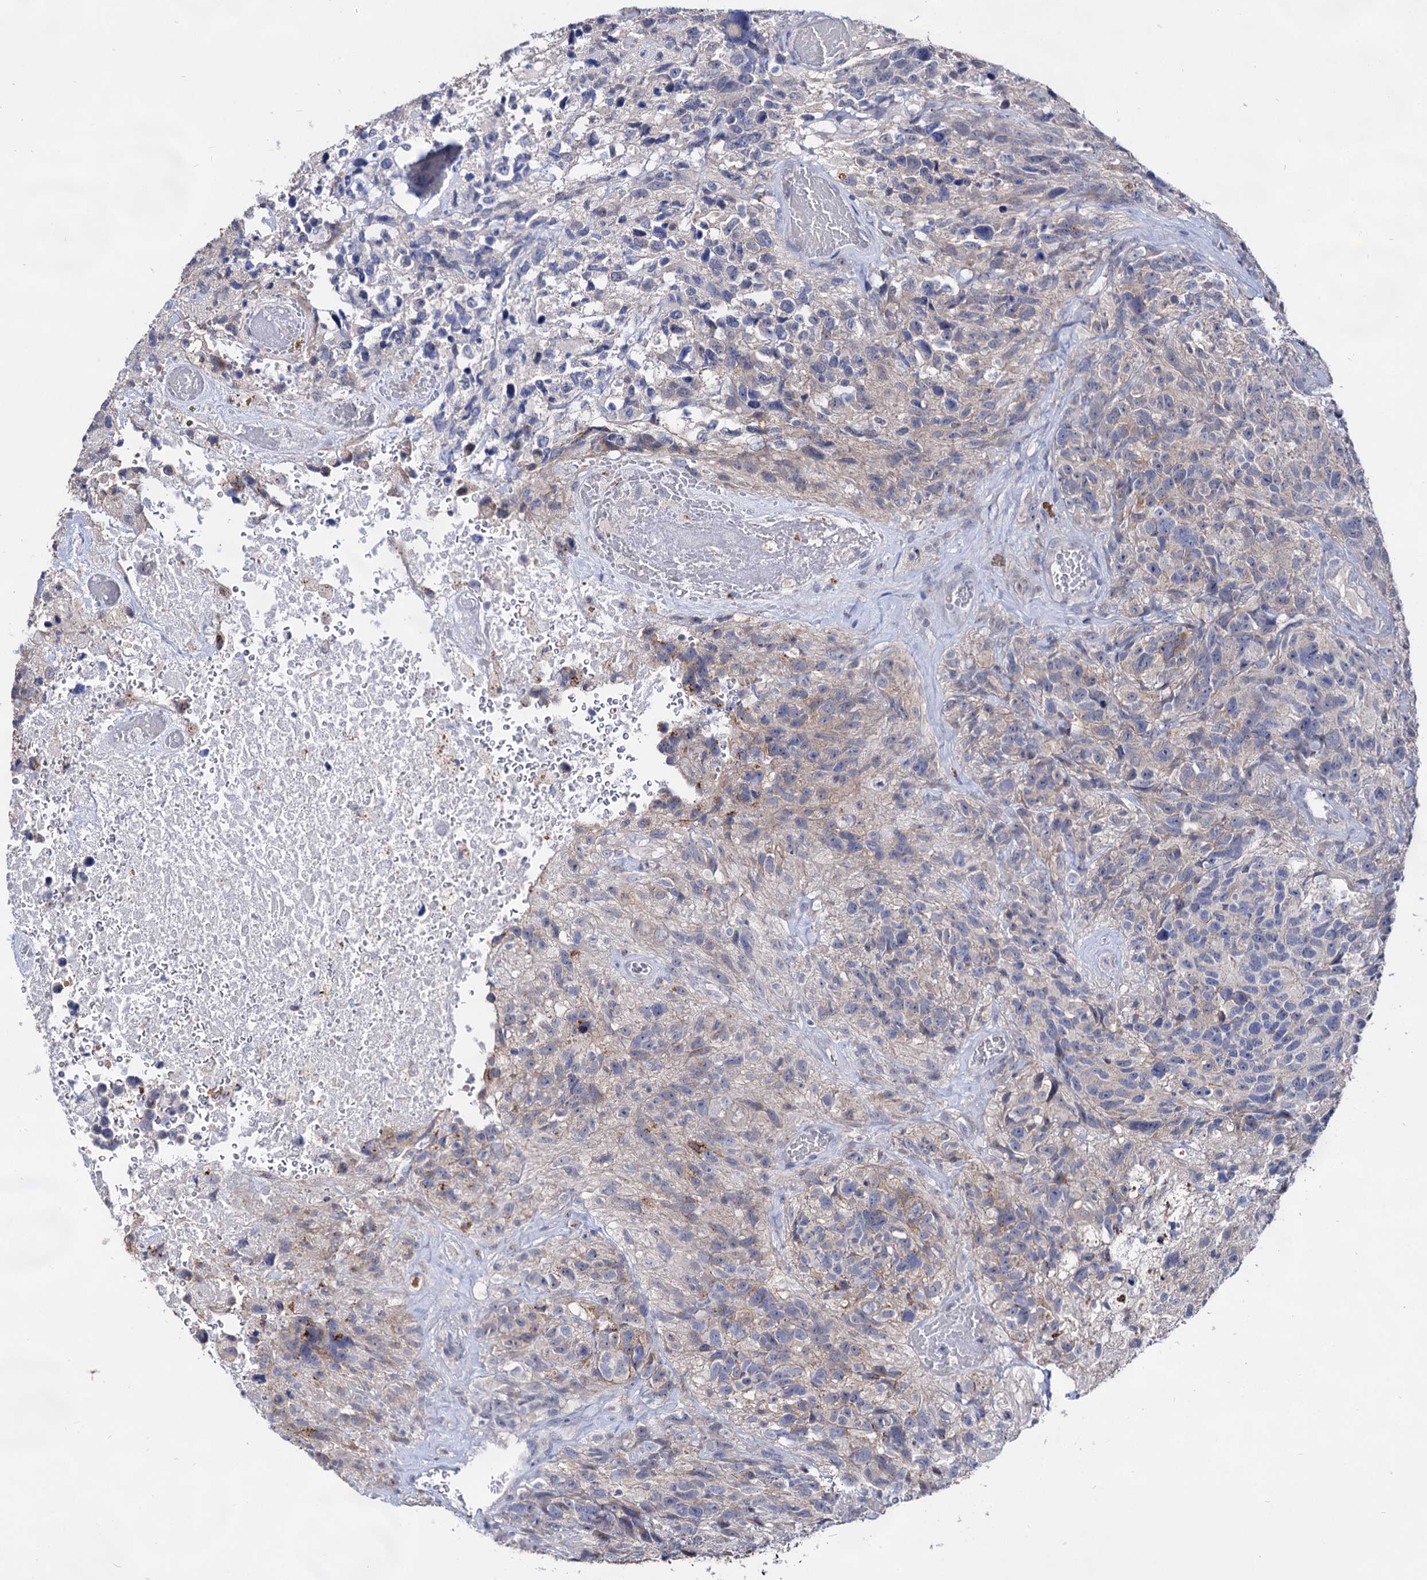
{"staining": {"intensity": "negative", "quantity": "none", "location": "none"}, "tissue": "glioma", "cell_type": "Tumor cells", "image_type": "cancer", "snomed": [{"axis": "morphology", "description": "Glioma, malignant, High grade"}, {"axis": "topography", "description": "Brain"}], "caption": "This is an IHC micrograph of human glioma. There is no positivity in tumor cells.", "gene": "ARFIP2", "patient": {"sex": "male", "age": 69}}